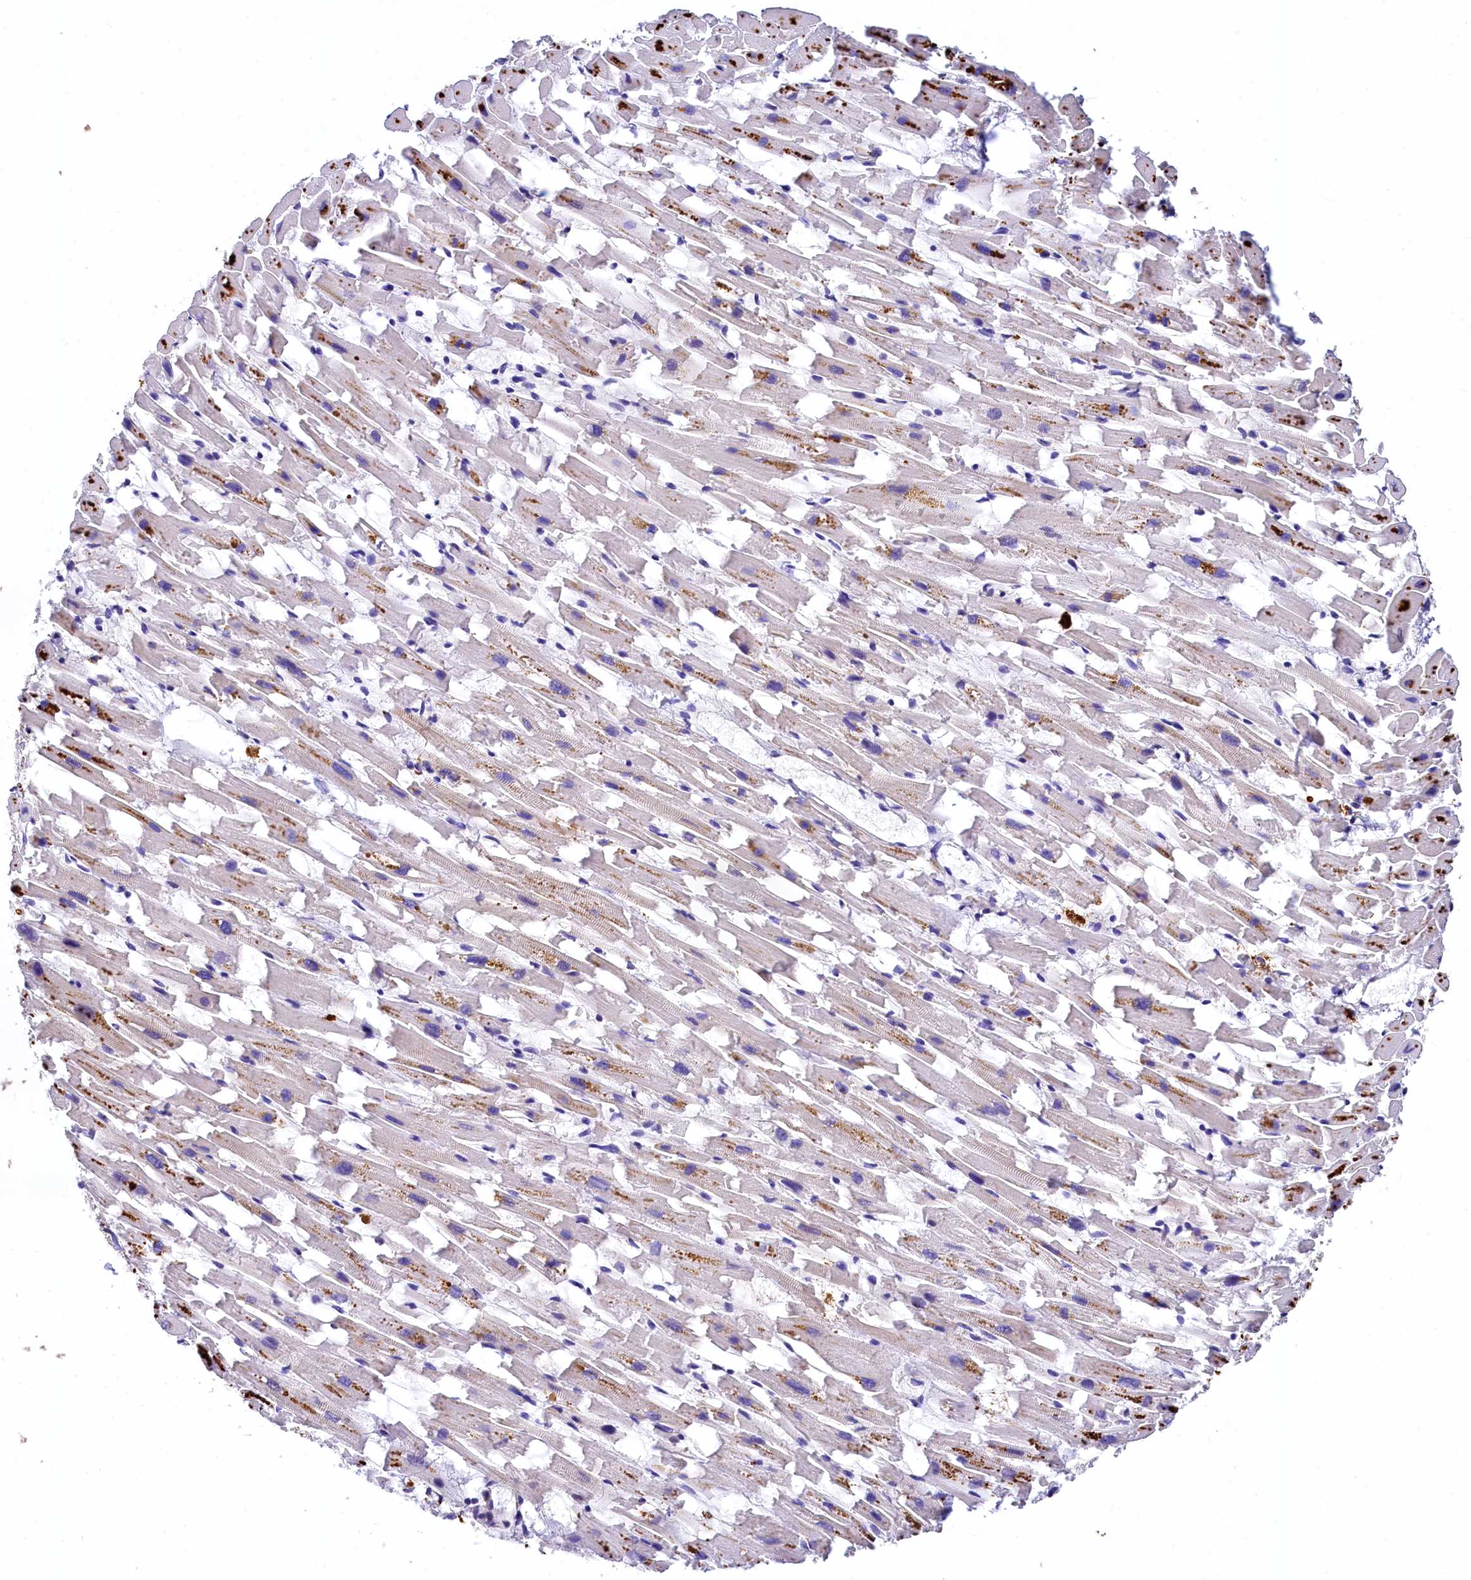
{"staining": {"intensity": "moderate", "quantity": "<25%", "location": "cytoplasmic/membranous"}, "tissue": "heart muscle", "cell_type": "Cardiomyocytes", "image_type": "normal", "snomed": [{"axis": "morphology", "description": "Normal tissue, NOS"}, {"axis": "topography", "description": "Heart"}], "caption": "Moderate cytoplasmic/membranous protein expression is seen in approximately <25% of cardiomyocytes in heart muscle.", "gene": "EPS8L2", "patient": {"sex": "female", "age": 64}}